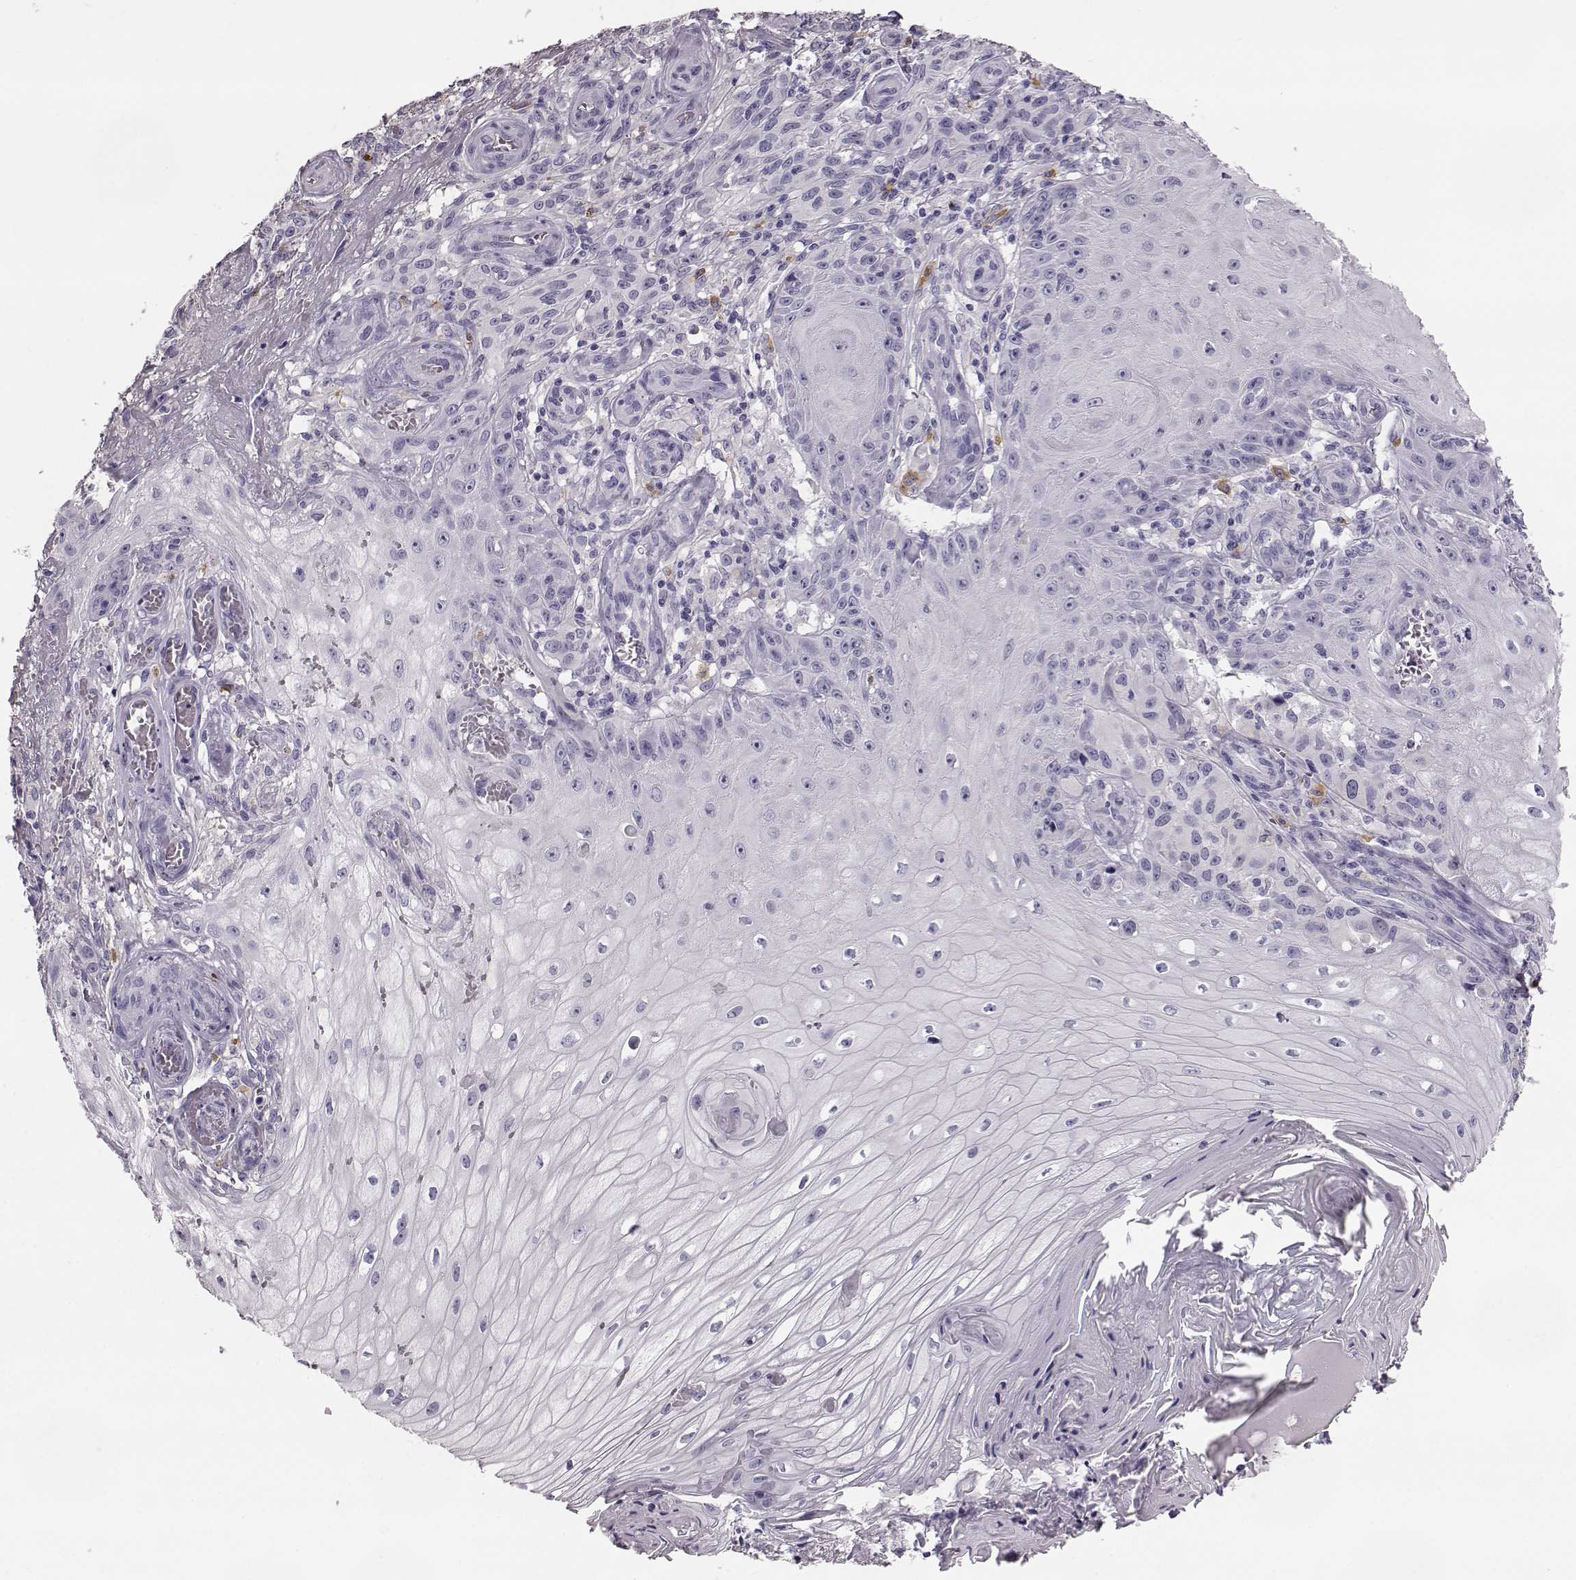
{"staining": {"intensity": "negative", "quantity": "none", "location": "none"}, "tissue": "melanoma", "cell_type": "Tumor cells", "image_type": "cancer", "snomed": [{"axis": "morphology", "description": "Malignant melanoma, NOS"}, {"axis": "topography", "description": "Skin"}], "caption": "This is a photomicrograph of IHC staining of melanoma, which shows no expression in tumor cells.", "gene": "NPTXR", "patient": {"sex": "female", "age": 53}}